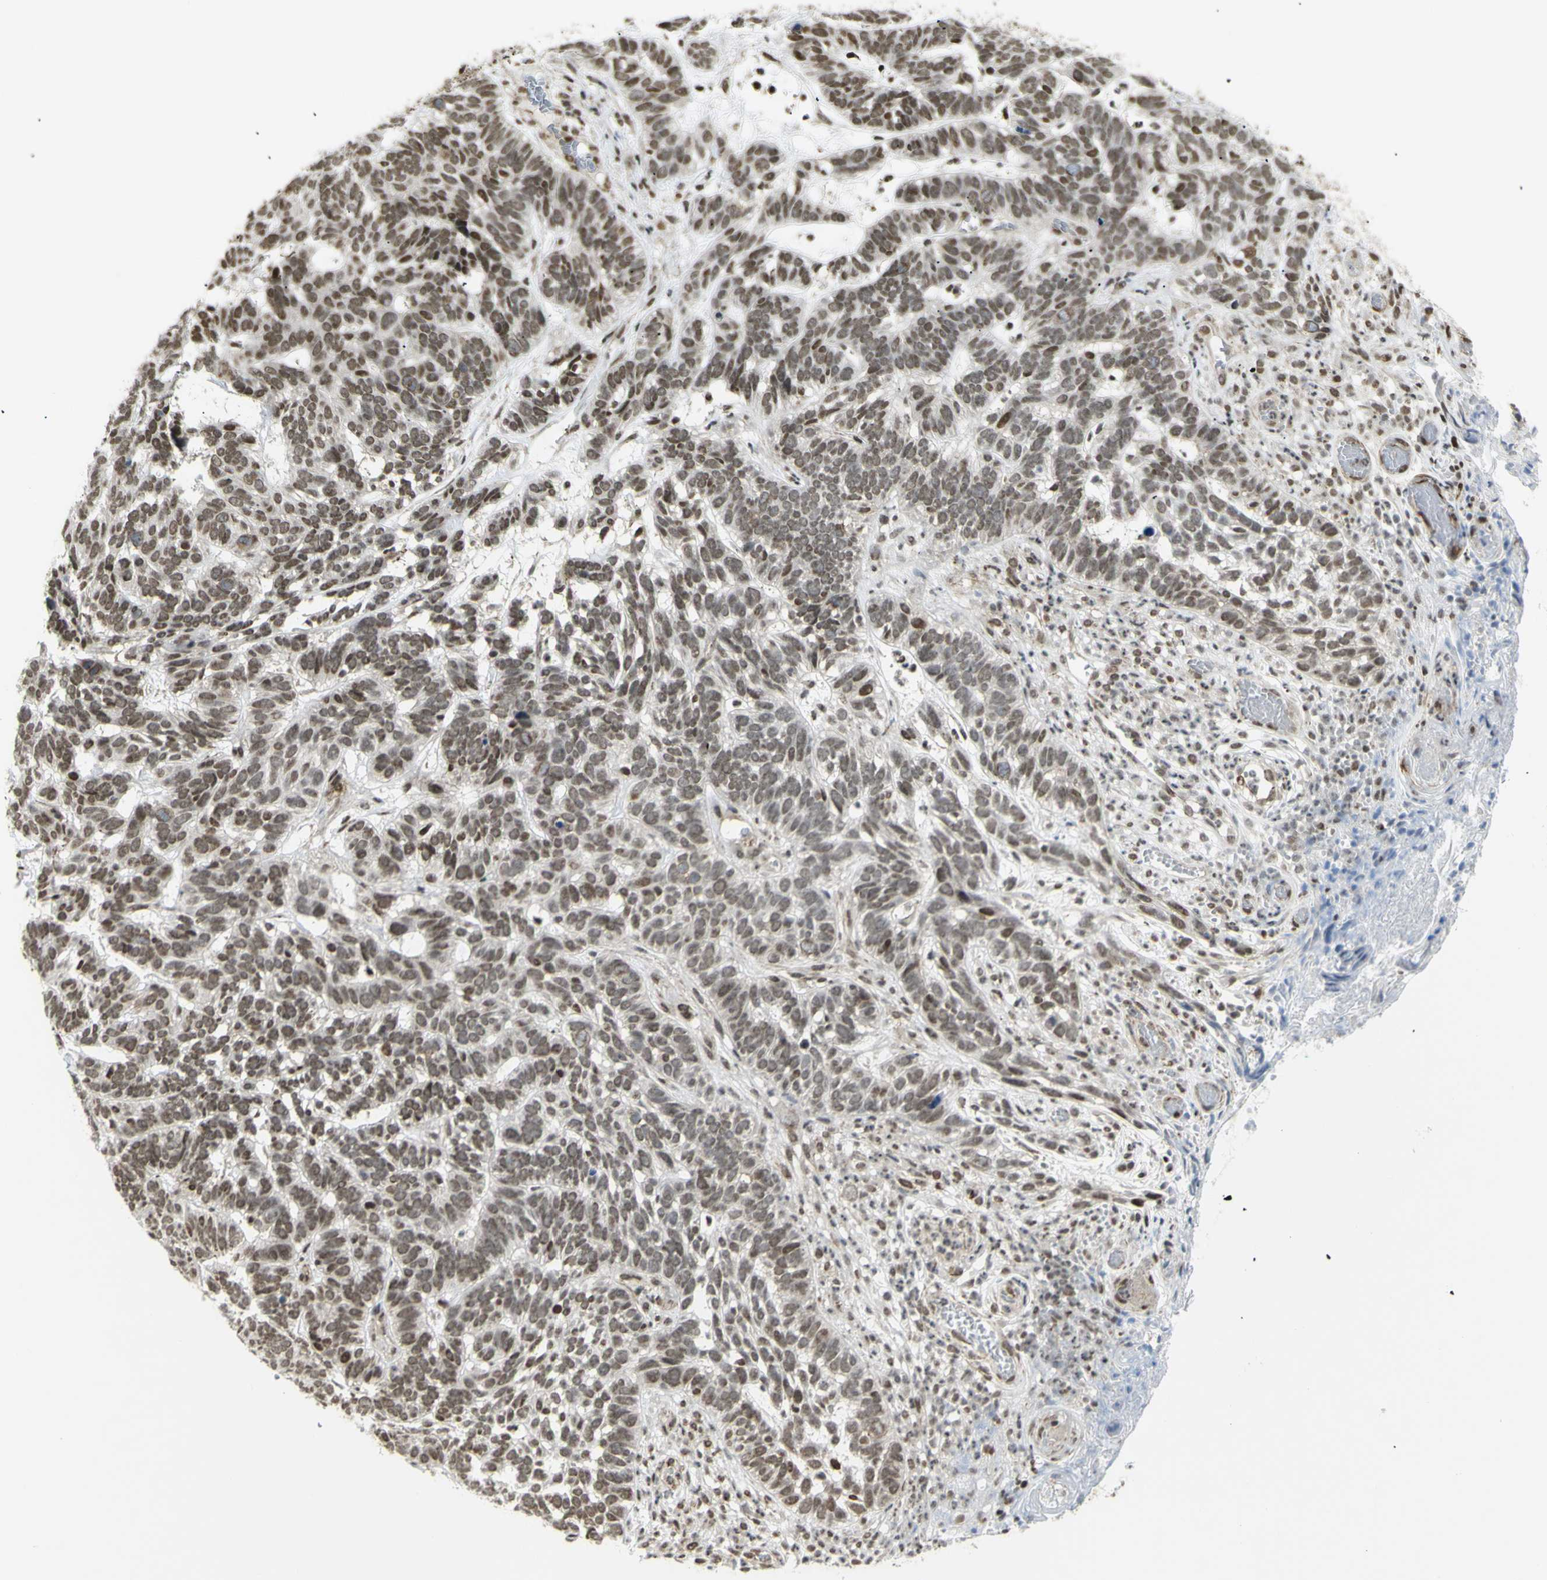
{"staining": {"intensity": "moderate", "quantity": ">75%", "location": "nuclear"}, "tissue": "skin cancer", "cell_type": "Tumor cells", "image_type": "cancer", "snomed": [{"axis": "morphology", "description": "Basal cell carcinoma"}, {"axis": "topography", "description": "Skin"}], "caption": "Tumor cells demonstrate medium levels of moderate nuclear expression in approximately >75% of cells in skin cancer (basal cell carcinoma).", "gene": "ZMYM6", "patient": {"sex": "male", "age": 87}}